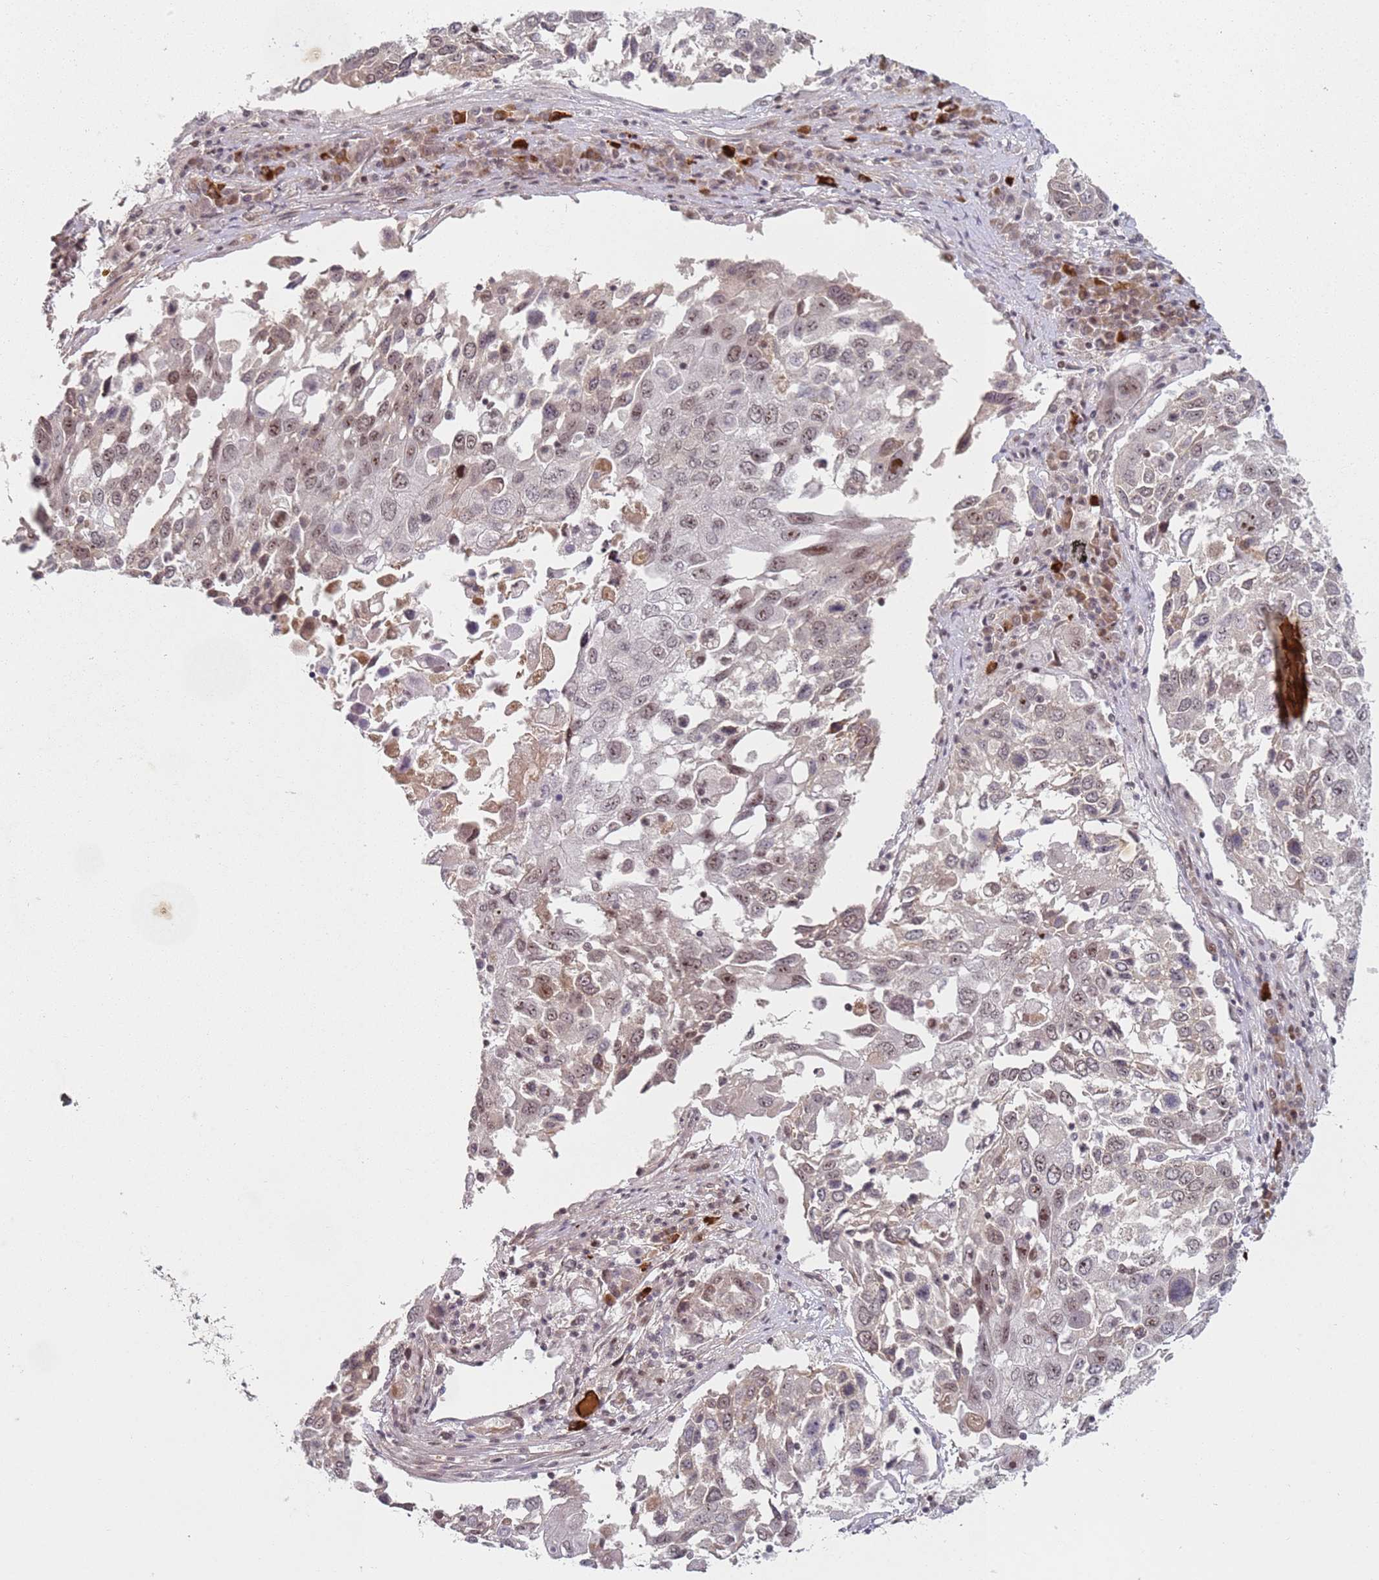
{"staining": {"intensity": "moderate", "quantity": ">75%", "location": "nuclear"}, "tissue": "lung cancer", "cell_type": "Tumor cells", "image_type": "cancer", "snomed": [{"axis": "morphology", "description": "Squamous cell carcinoma, NOS"}, {"axis": "topography", "description": "Lung"}], "caption": "Immunohistochemical staining of lung cancer (squamous cell carcinoma) reveals moderate nuclear protein expression in about >75% of tumor cells. Nuclei are stained in blue.", "gene": "ATF6B", "patient": {"sex": "male", "age": 65}}